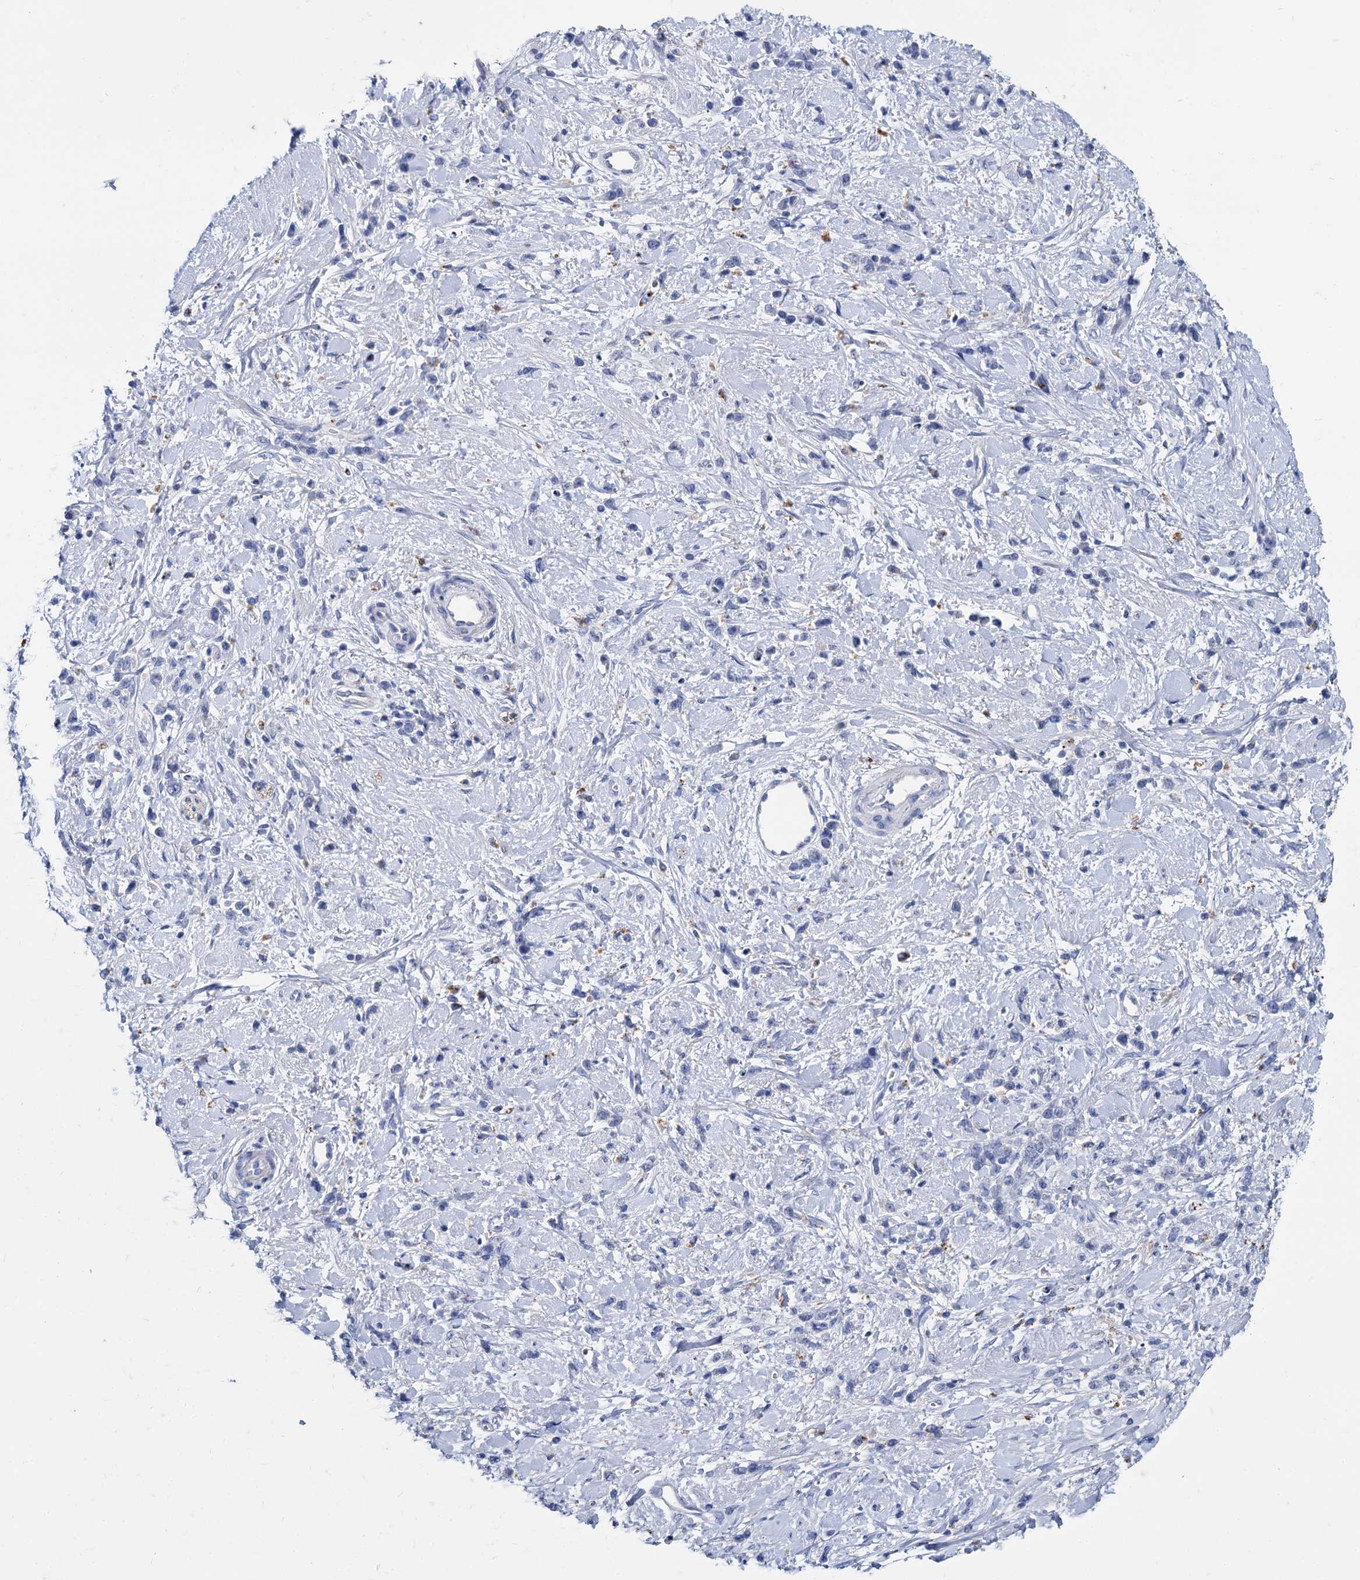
{"staining": {"intensity": "negative", "quantity": "none", "location": "none"}, "tissue": "stomach cancer", "cell_type": "Tumor cells", "image_type": "cancer", "snomed": [{"axis": "morphology", "description": "Adenocarcinoma, NOS"}, {"axis": "topography", "description": "Stomach"}], "caption": "An image of adenocarcinoma (stomach) stained for a protein displays no brown staining in tumor cells.", "gene": "TMEM72", "patient": {"sex": "female", "age": 60}}